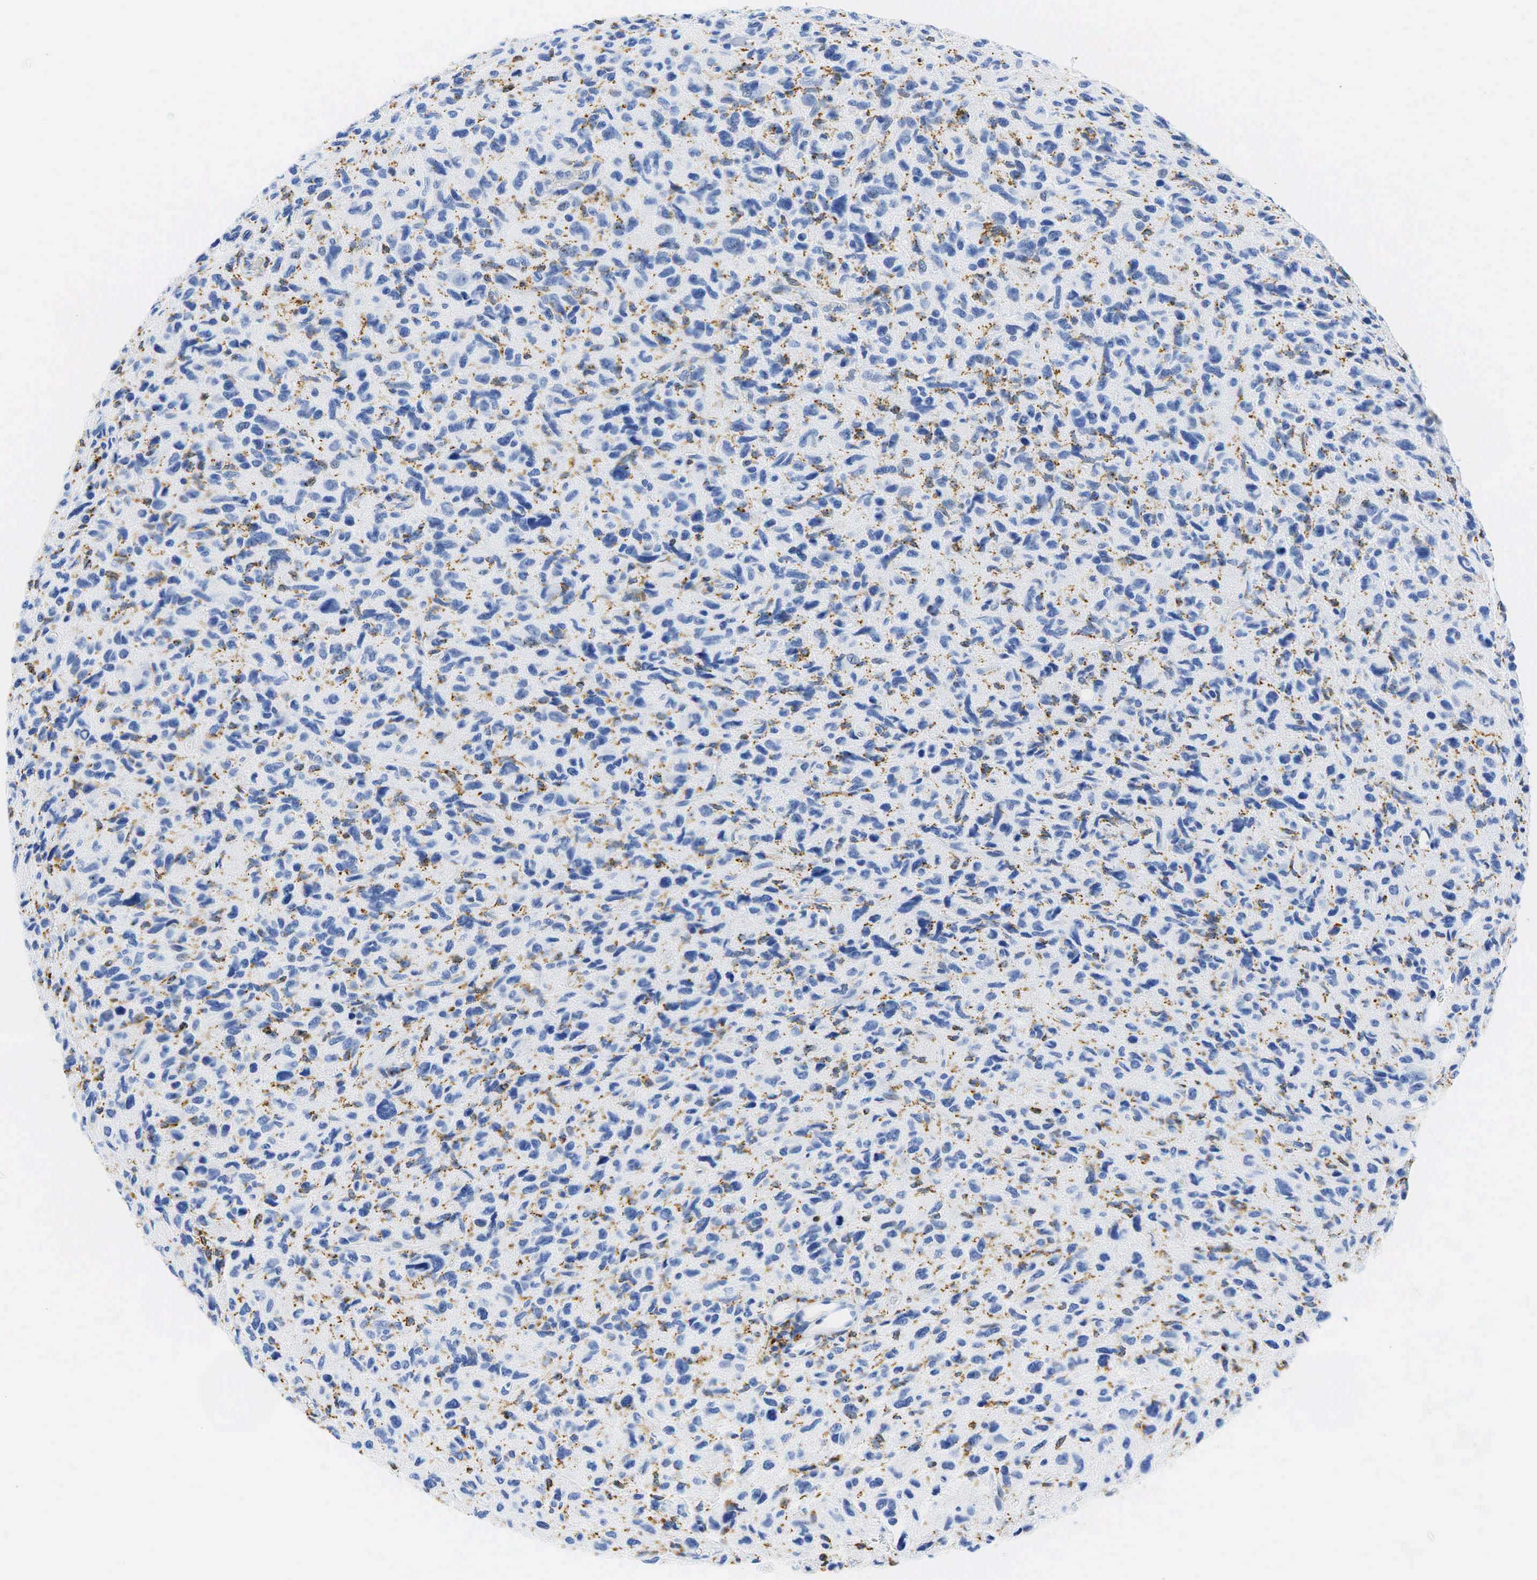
{"staining": {"intensity": "negative", "quantity": "none", "location": "none"}, "tissue": "glioma", "cell_type": "Tumor cells", "image_type": "cancer", "snomed": [{"axis": "morphology", "description": "Glioma, malignant, High grade"}, {"axis": "topography", "description": "Brain"}], "caption": "High power microscopy image of an immunohistochemistry (IHC) histopathology image of malignant glioma (high-grade), revealing no significant staining in tumor cells. (DAB immunohistochemistry, high magnification).", "gene": "CD68", "patient": {"sex": "female", "age": 60}}